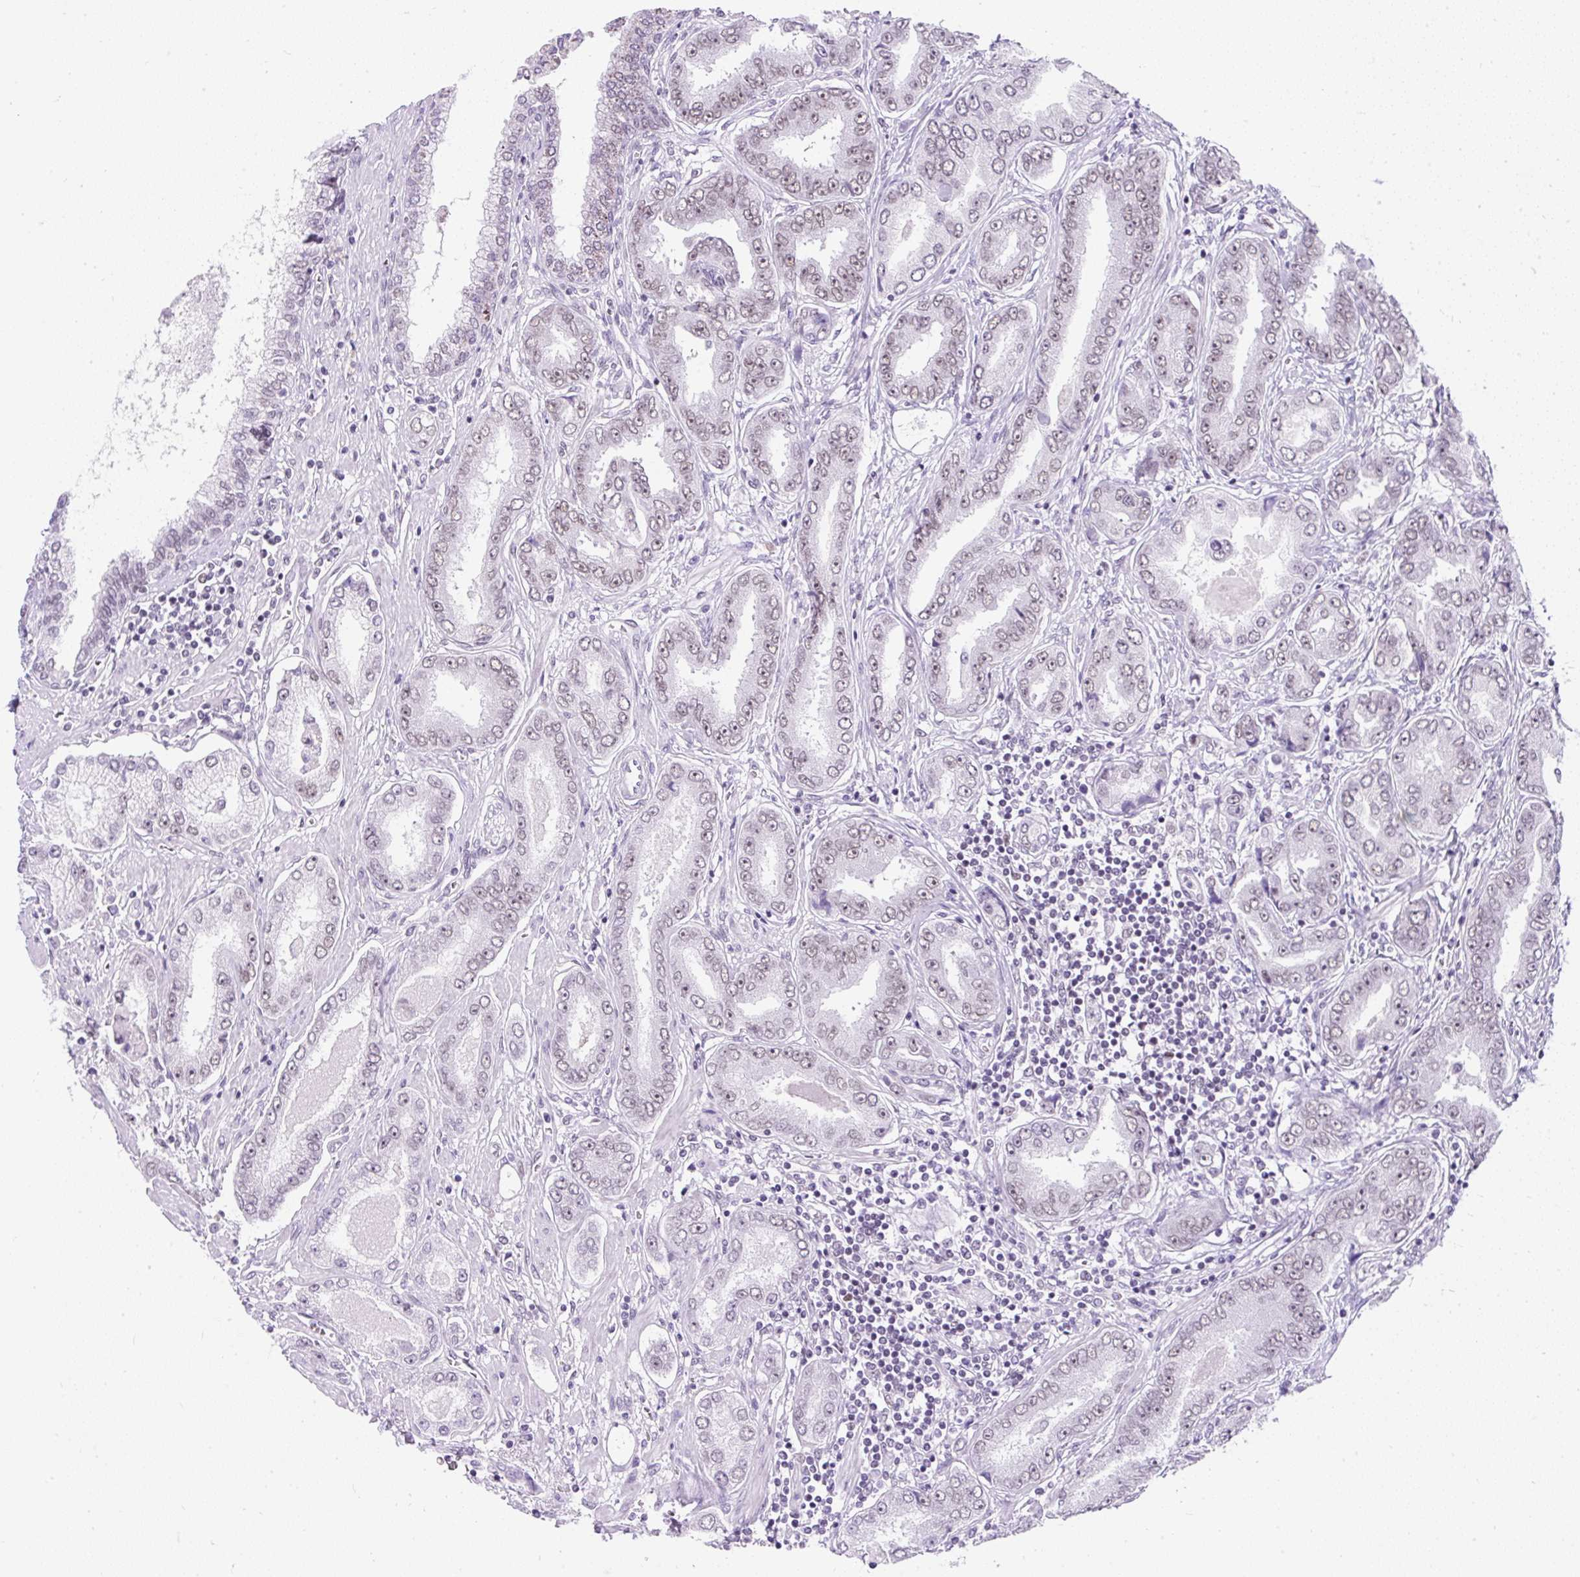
{"staining": {"intensity": "weak", "quantity": ">75%", "location": "nuclear"}, "tissue": "prostate cancer", "cell_type": "Tumor cells", "image_type": "cancer", "snomed": [{"axis": "morphology", "description": "Adenocarcinoma, High grade"}, {"axis": "topography", "description": "Prostate"}], "caption": "Prostate cancer stained with a brown dye reveals weak nuclear positive expression in approximately >75% of tumor cells.", "gene": "PLCXD2", "patient": {"sex": "male", "age": 72}}